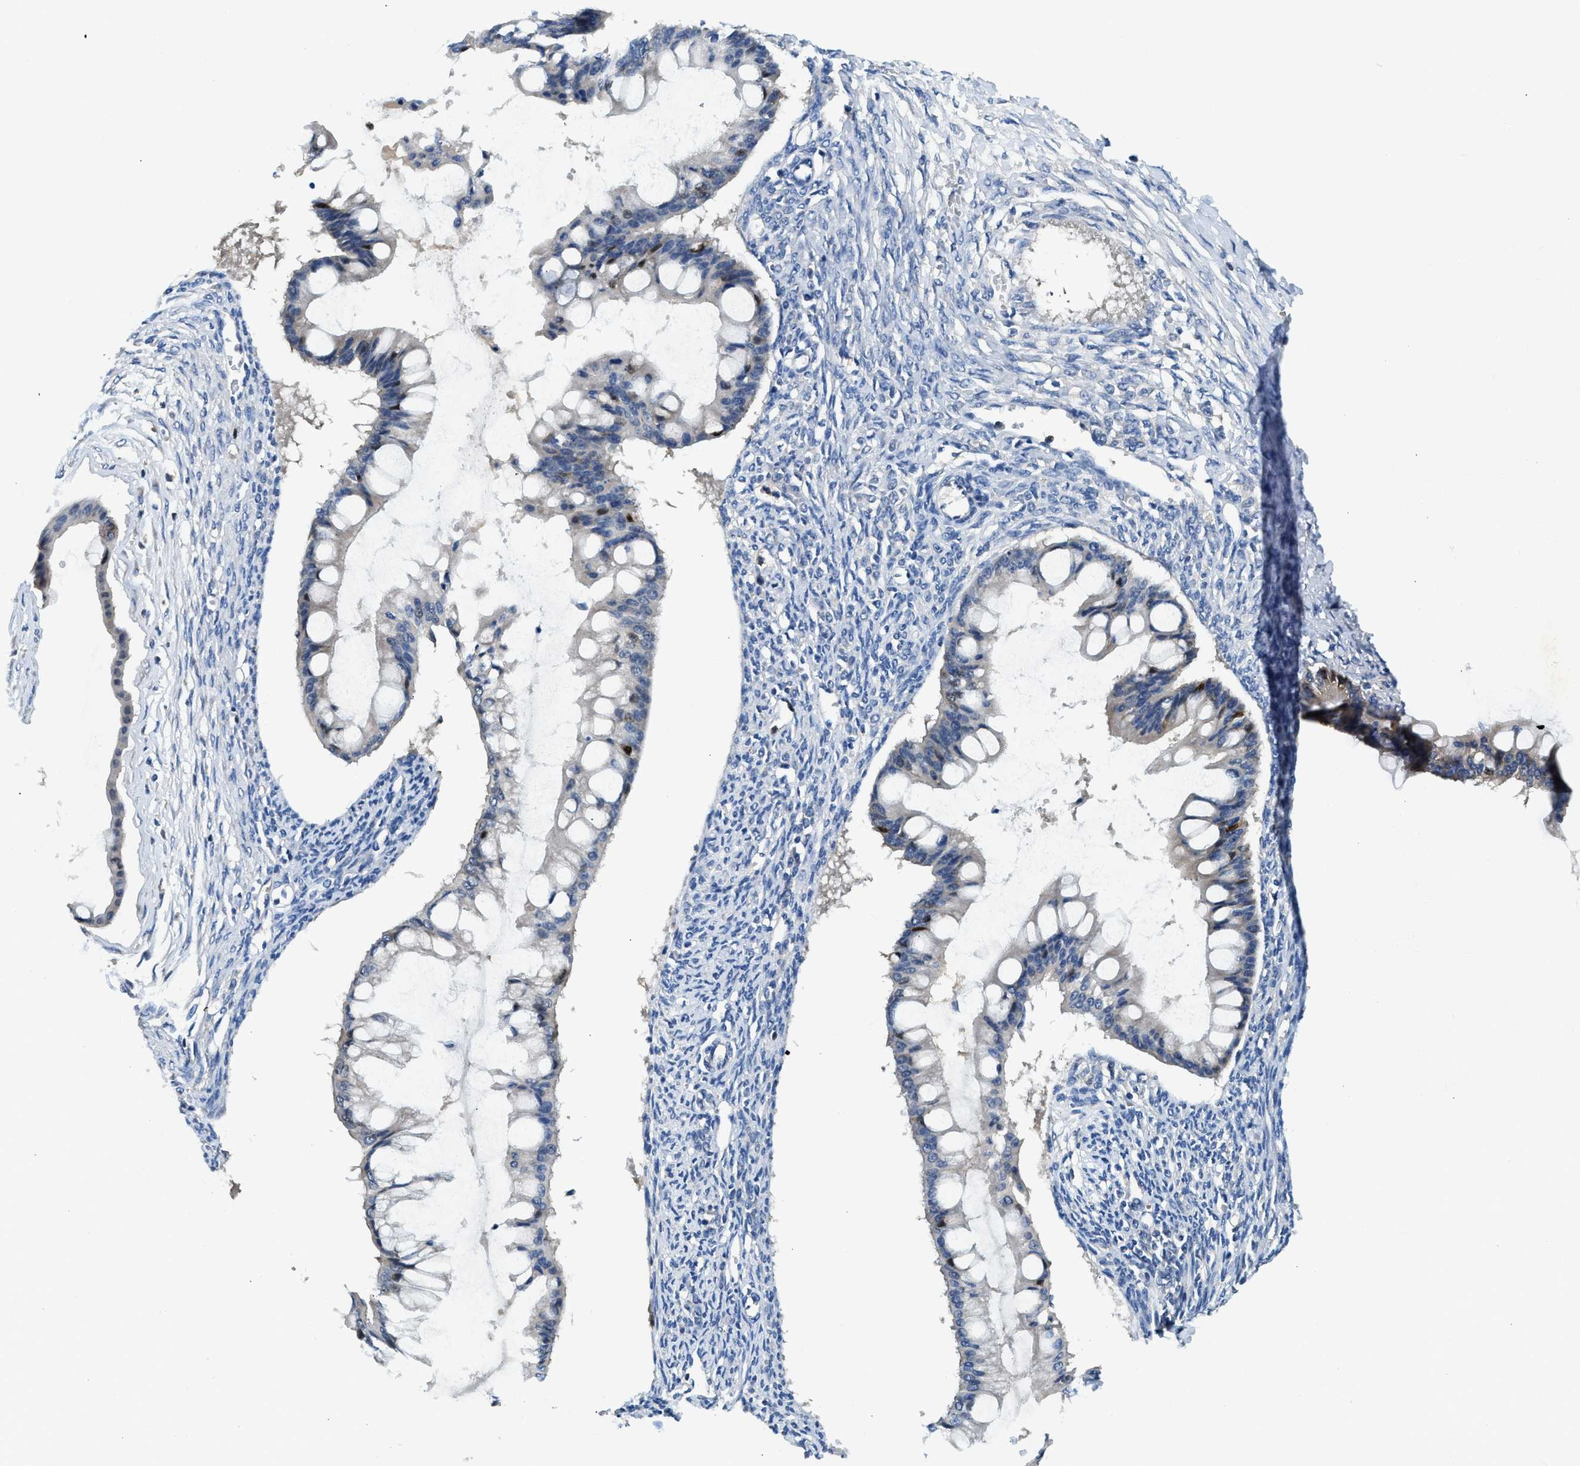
{"staining": {"intensity": "negative", "quantity": "none", "location": "none"}, "tissue": "ovarian cancer", "cell_type": "Tumor cells", "image_type": "cancer", "snomed": [{"axis": "morphology", "description": "Cystadenocarcinoma, mucinous, NOS"}, {"axis": "topography", "description": "Ovary"}], "caption": "High power microscopy histopathology image of an IHC histopathology image of ovarian cancer (mucinous cystadenocarcinoma), revealing no significant positivity in tumor cells.", "gene": "TOX", "patient": {"sex": "female", "age": 73}}